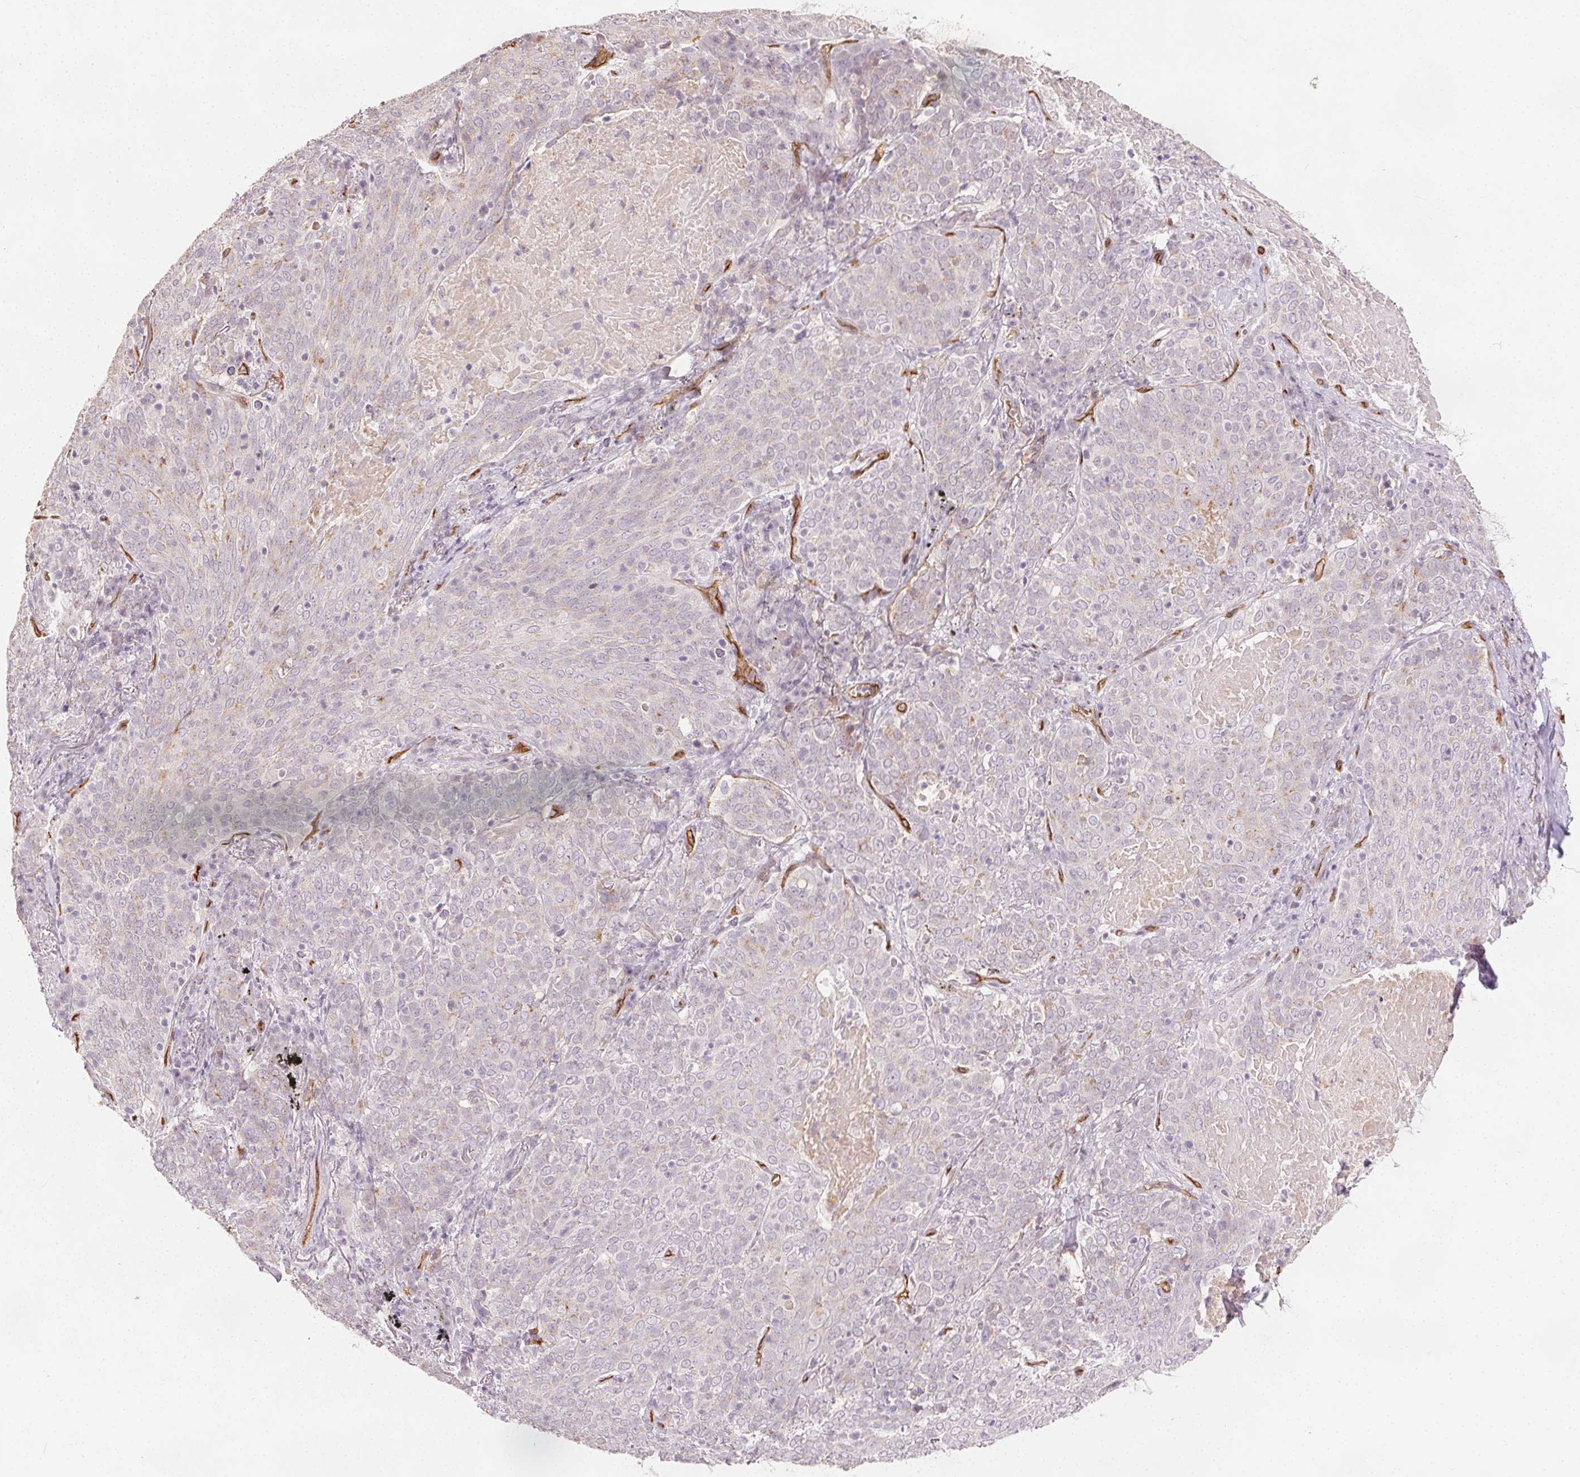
{"staining": {"intensity": "negative", "quantity": "none", "location": "none"}, "tissue": "lung cancer", "cell_type": "Tumor cells", "image_type": "cancer", "snomed": [{"axis": "morphology", "description": "Squamous cell carcinoma, NOS"}, {"axis": "topography", "description": "Lung"}], "caption": "Squamous cell carcinoma (lung) was stained to show a protein in brown. There is no significant positivity in tumor cells. (Brightfield microscopy of DAB immunohistochemistry (IHC) at high magnification).", "gene": "PODXL", "patient": {"sex": "male", "age": 82}}